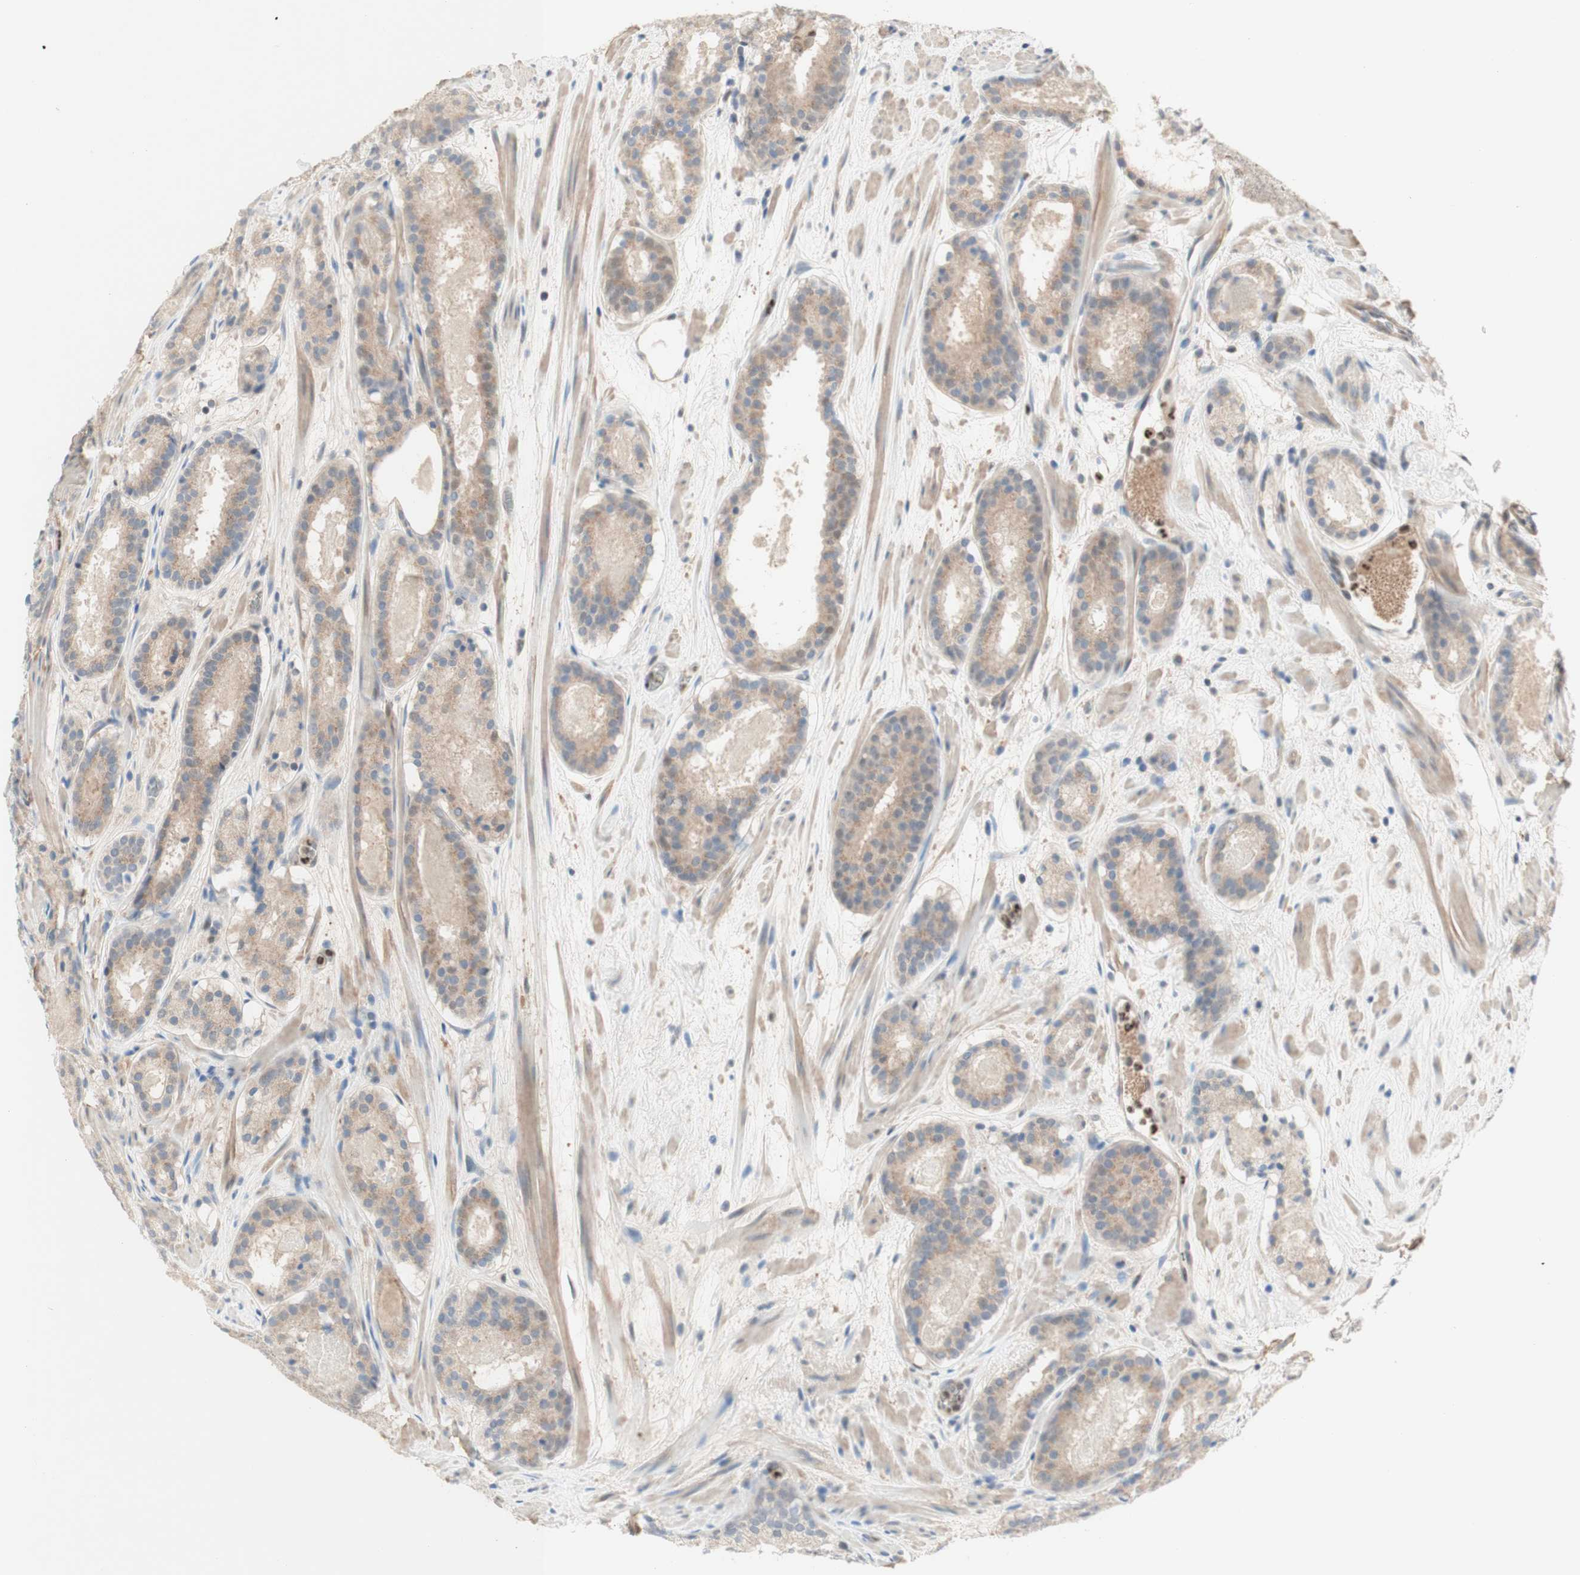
{"staining": {"intensity": "weak", "quantity": "25%-75%", "location": "cytoplasmic/membranous"}, "tissue": "prostate cancer", "cell_type": "Tumor cells", "image_type": "cancer", "snomed": [{"axis": "morphology", "description": "Adenocarcinoma, Low grade"}, {"axis": "topography", "description": "Prostate"}], "caption": "Human low-grade adenocarcinoma (prostate) stained with a brown dye exhibits weak cytoplasmic/membranous positive staining in about 25%-75% of tumor cells.", "gene": "RFNG", "patient": {"sex": "male", "age": 69}}